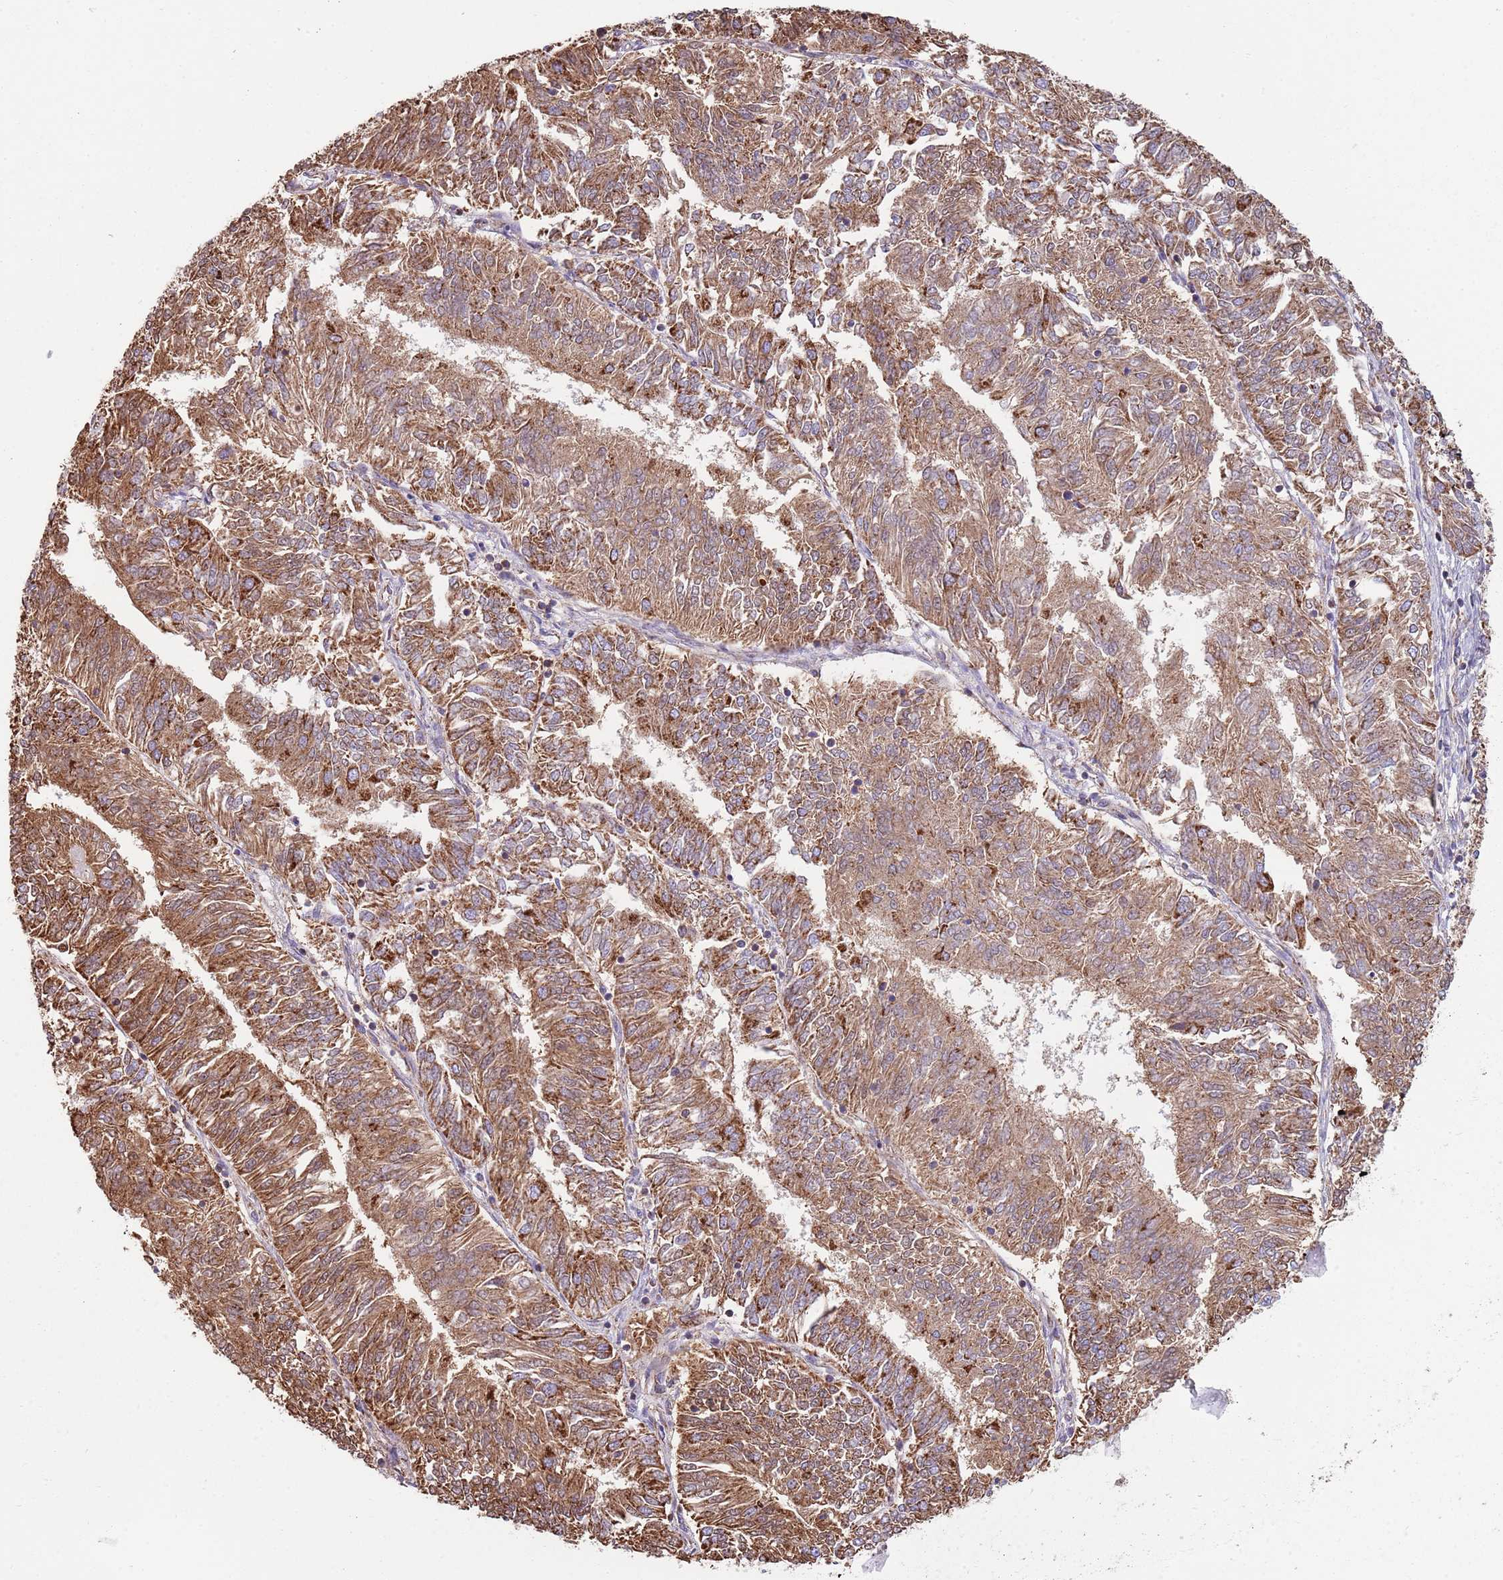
{"staining": {"intensity": "moderate", "quantity": ">75%", "location": "cytoplasmic/membranous"}, "tissue": "endometrial cancer", "cell_type": "Tumor cells", "image_type": "cancer", "snomed": [{"axis": "morphology", "description": "Adenocarcinoma, NOS"}, {"axis": "topography", "description": "Endometrium"}], "caption": "This image demonstrates immunohistochemistry (IHC) staining of human adenocarcinoma (endometrial), with medium moderate cytoplasmic/membranous expression in about >75% of tumor cells.", "gene": "TTLL1", "patient": {"sex": "female", "age": 58}}